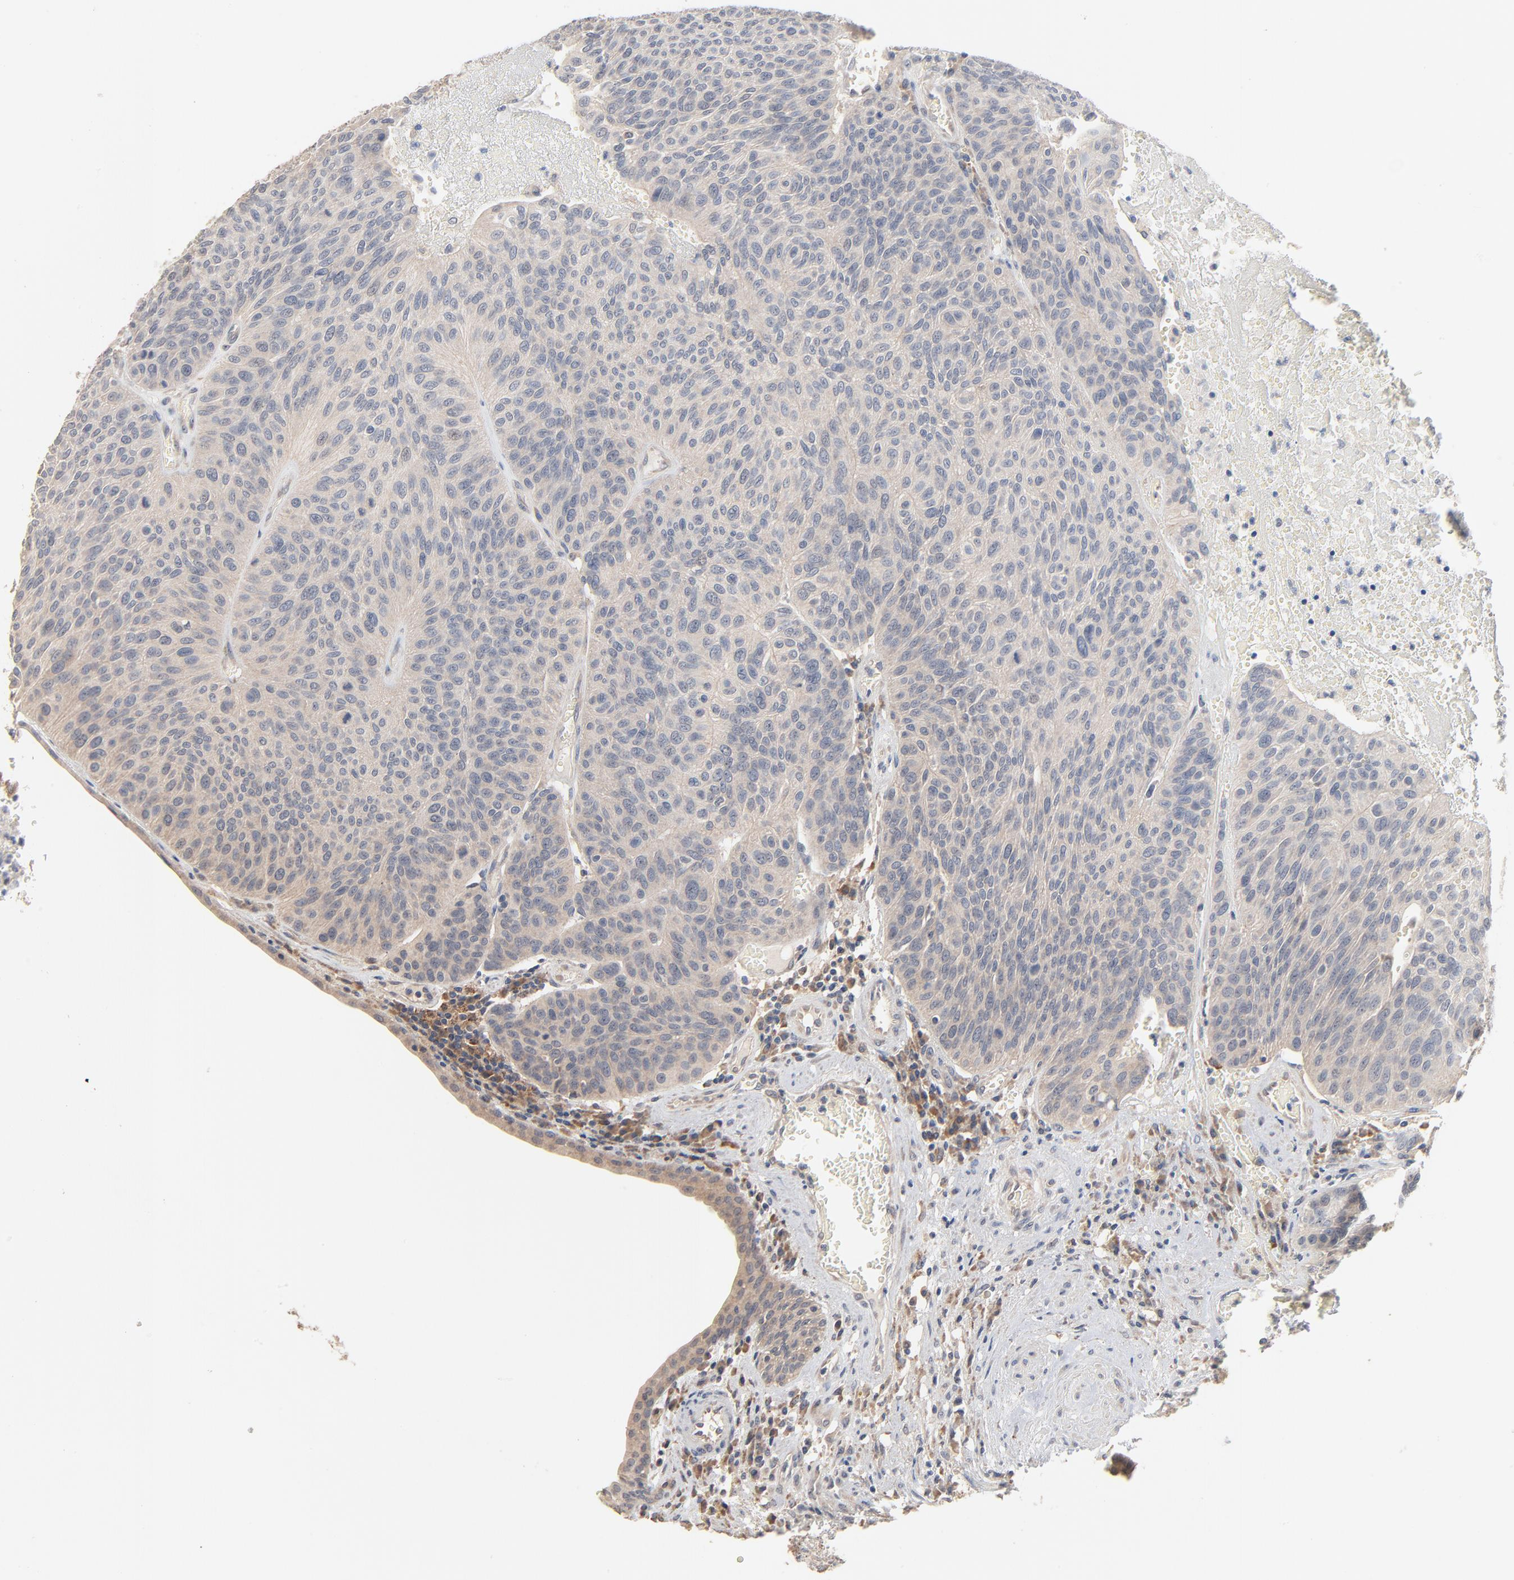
{"staining": {"intensity": "weak", "quantity": ">75%", "location": "cytoplasmic/membranous"}, "tissue": "urothelial cancer", "cell_type": "Tumor cells", "image_type": "cancer", "snomed": [{"axis": "morphology", "description": "Urothelial carcinoma, High grade"}, {"axis": "topography", "description": "Urinary bladder"}], "caption": "IHC of urothelial cancer reveals low levels of weak cytoplasmic/membranous positivity in about >75% of tumor cells.", "gene": "ZDHHC8", "patient": {"sex": "male", "age": 66}}